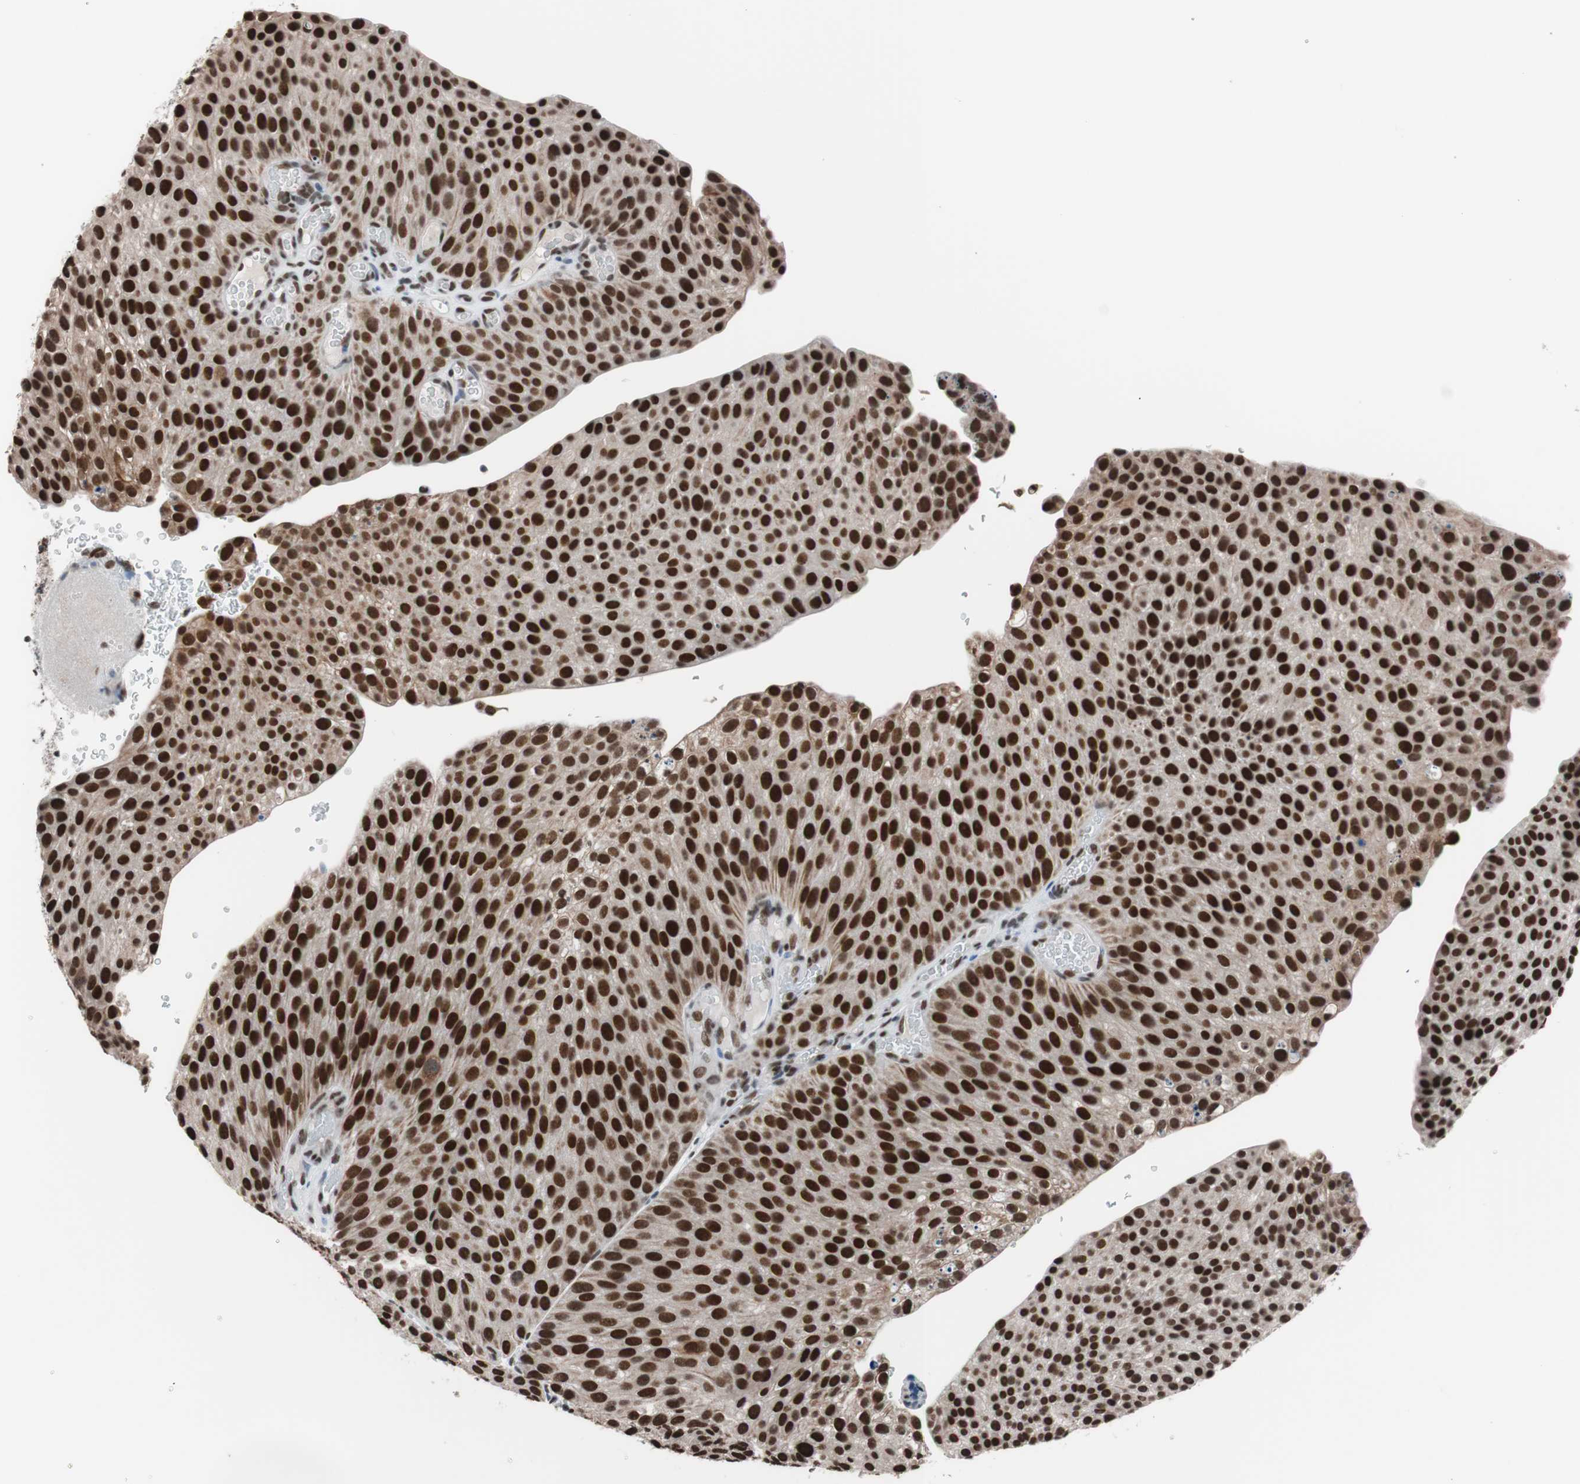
{"staining": {"intensity": "strong", "quantity": ">75%", "location": "nuclear"}, "tissue": "urothelial cancer", "cell_type": "Tumor cells", "image_type": "cancer", "snomed": [{"axis": "morphology", "description": "Urothelial carcinoma, Low grade"}, {"axis": "topography", "description": "Smooth muscle"}, {"axis": "topography", "description": "Urinary bladder"}], "caption": "Tumor cells reveal high levels of strong nuclear staining in approximately >75% of cells in urothelial cancer. (DAB (3,3'-diaminobenzidine) IHC, brown staining for protein, blue staining for nuclei).", "gene": "ARID1A", "patient": {"sex": "male", "age": 60}}